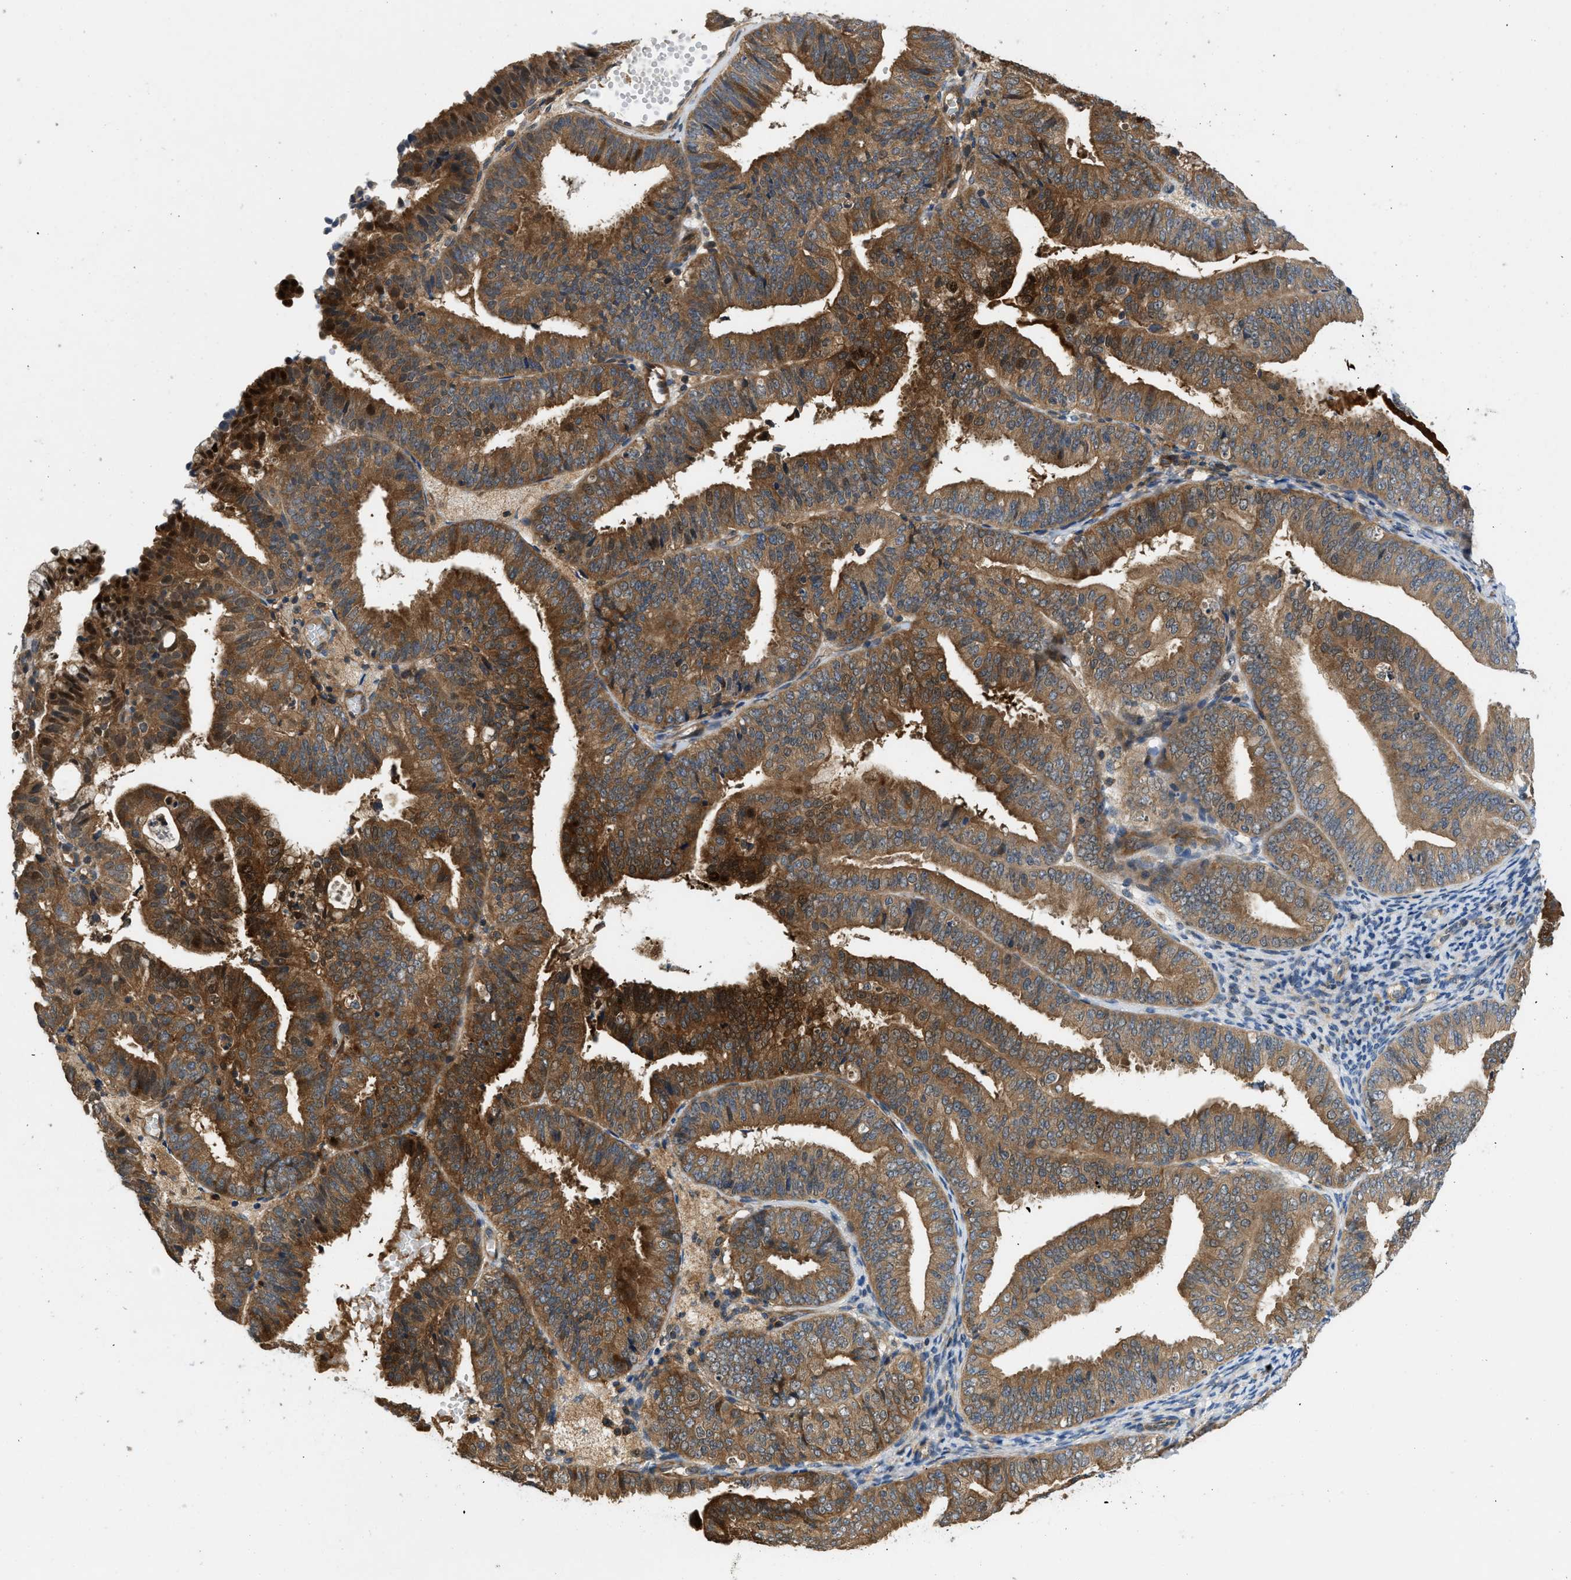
{"staining": {"intensity": "strong", "quantity": ">75%", "location": "cytoplasmic/membranous,nuclear"}, "tissue": "endometrial cancer", "cell_type": "Tumor cells", "image_type": "cancer", "snomed": [{"axis": "morphology", "description": "Adenocarcinoma, NOS"}, {"axis": "topography", "description": "Endometrium"}], "caption": "An image of endometrial cancer (adenocarcinoma) stained for a protein demonstrates strong cytoplasmic/membranous and nuclear brown staining in tumor cells.", "gene": "GPR31", "patient": {"sex": "female", "age": 63}}